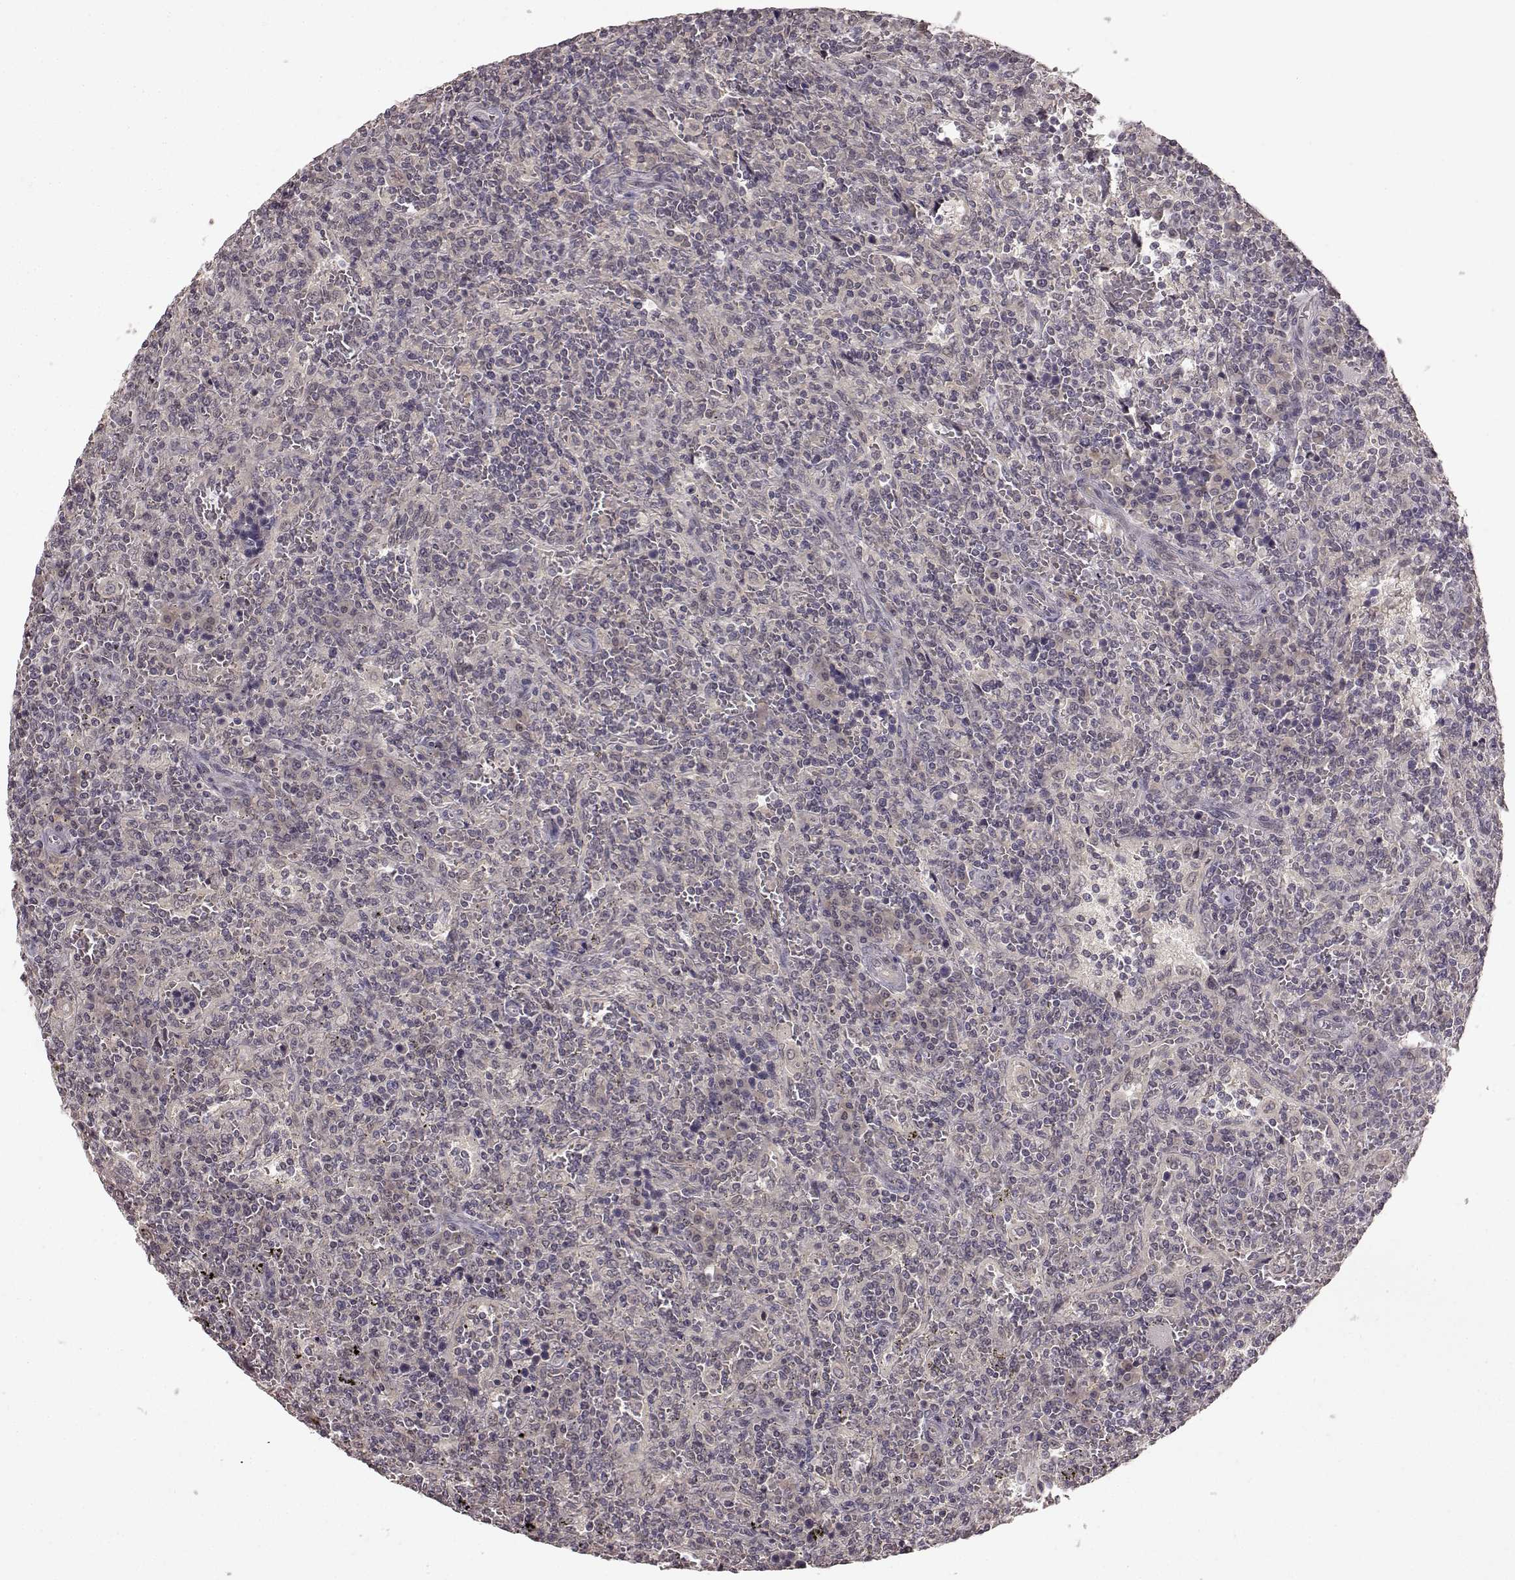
{"staining": {"intensity": "negative", "quantity": "none", "location": "none"}, "tissue": "lymphoma", "cell_type": "Tumor cells", "image_type": "cancer", "snomed": [{"axis": "morphology", "description": "Malignant lymphoma, non-Hodgkin's type, Low grade"}, {"axis": "topography", "description": "Spleen"}], "caption": "Histopathology image shows no significant protein positivity in tumor cells of malignant lymphoma, non-Hodgkin's type (low-grade). (Stains: DAB (3,3'-diaminobenzidine) immunohistochemistry (IHC) with hematoxylin counter stain, Microscopy: brightfield microscopy at high magnification).", "gene": "NTRK2", "patient": {"sex": "male", "age": 62}}